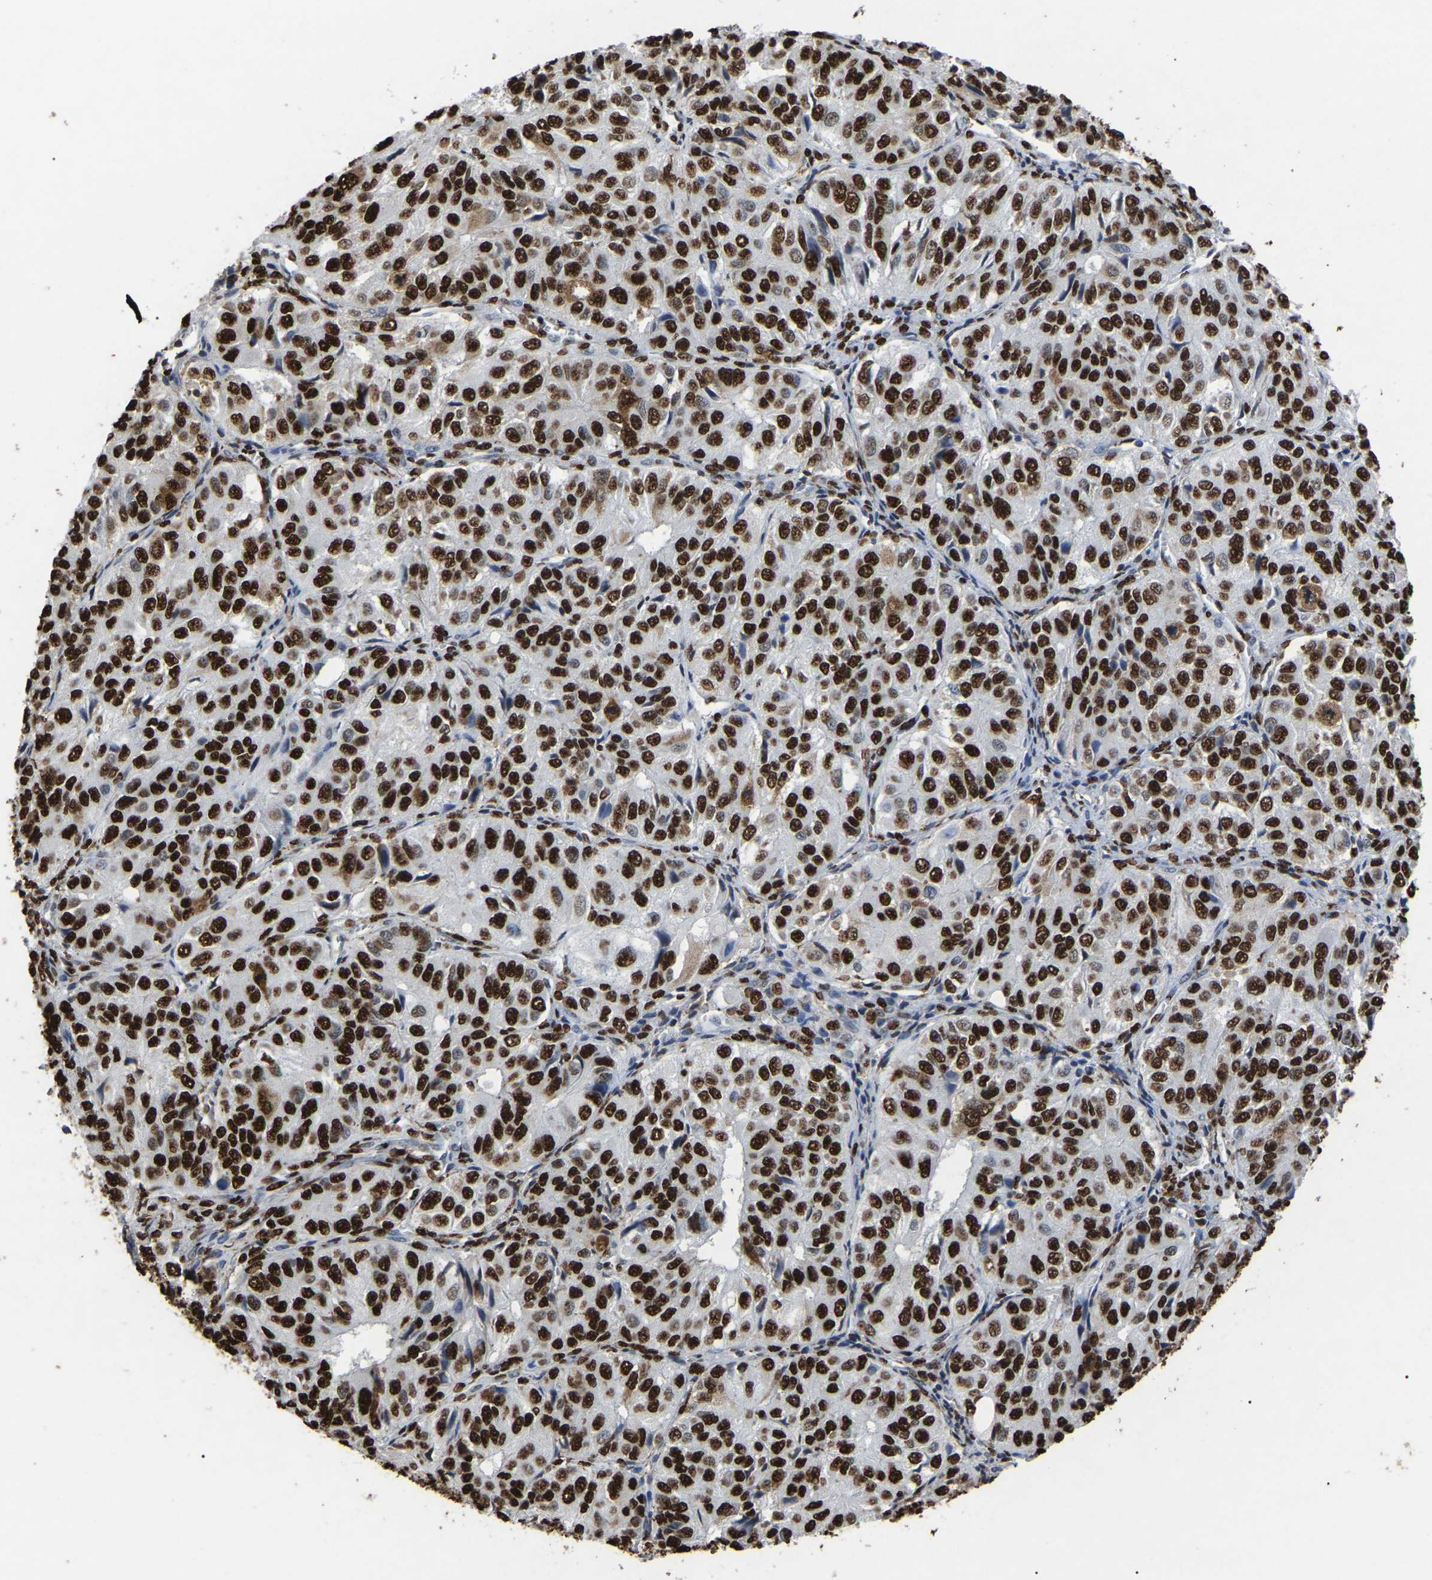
{"staining": {"intensity": "strong", "quantity": ">75%", "location": "nuclear"}, "tissue": "ovarian cancer", "cell_type": "Tumor cells", "image_type": "cancer", "snomed": [{"axis": "morphology", "description": "Carcinoma, endometroid"}, {"axis": "topography", "description": "Ovary"}], "caption": "Brown immunohistochemical staining in human ovarian cancer shows strong nuclear staining in approximately >75% of tumor cells.", "gene": "RBL2", "patient": {"sex": "female", "age": 51}}